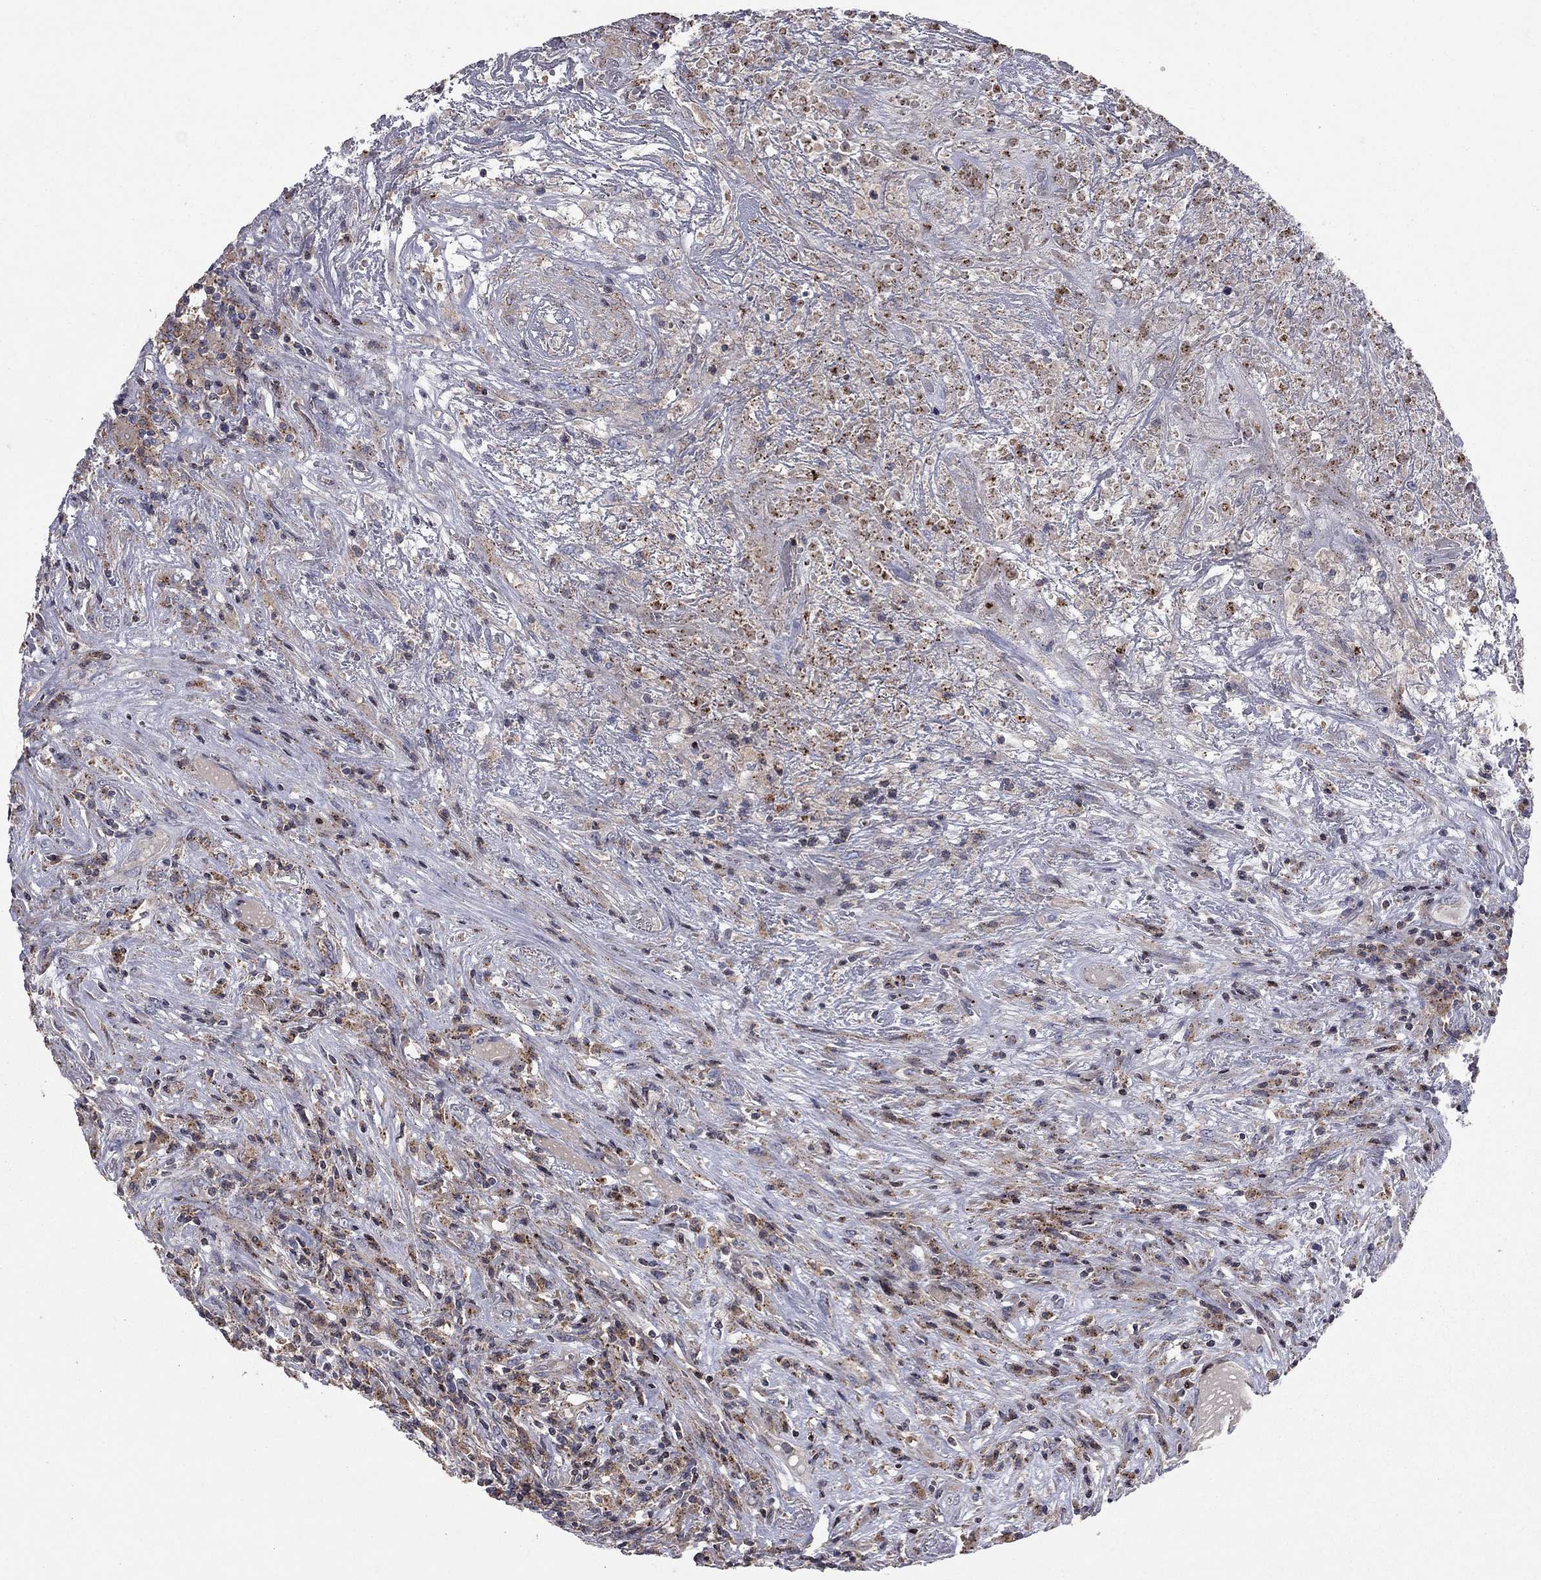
{"staining": {"intensity": "weak", "quantity": ">75%", "location": "cytoplasmic/membranous"}, "tissue": "lymphoma", "cell_type": "Tumor cells", "image_type": "cancer", "snomed": [{"axis": "morphology", "description": "Malignant lymphoma, non-Hodgkin's type, High grade"}, {"axis": "topography", "description": "Lung"}], "caption": "Immunohistochemical staining of human malignant lymphoma, non-Hodgkin's type (high-grade) exhibits low levels of weak cytoplasmic/membranous protein staining in approximately >75% of tumor cells.", "gene": "ERN2", "patient": {"sex": "male", "age": 79}}